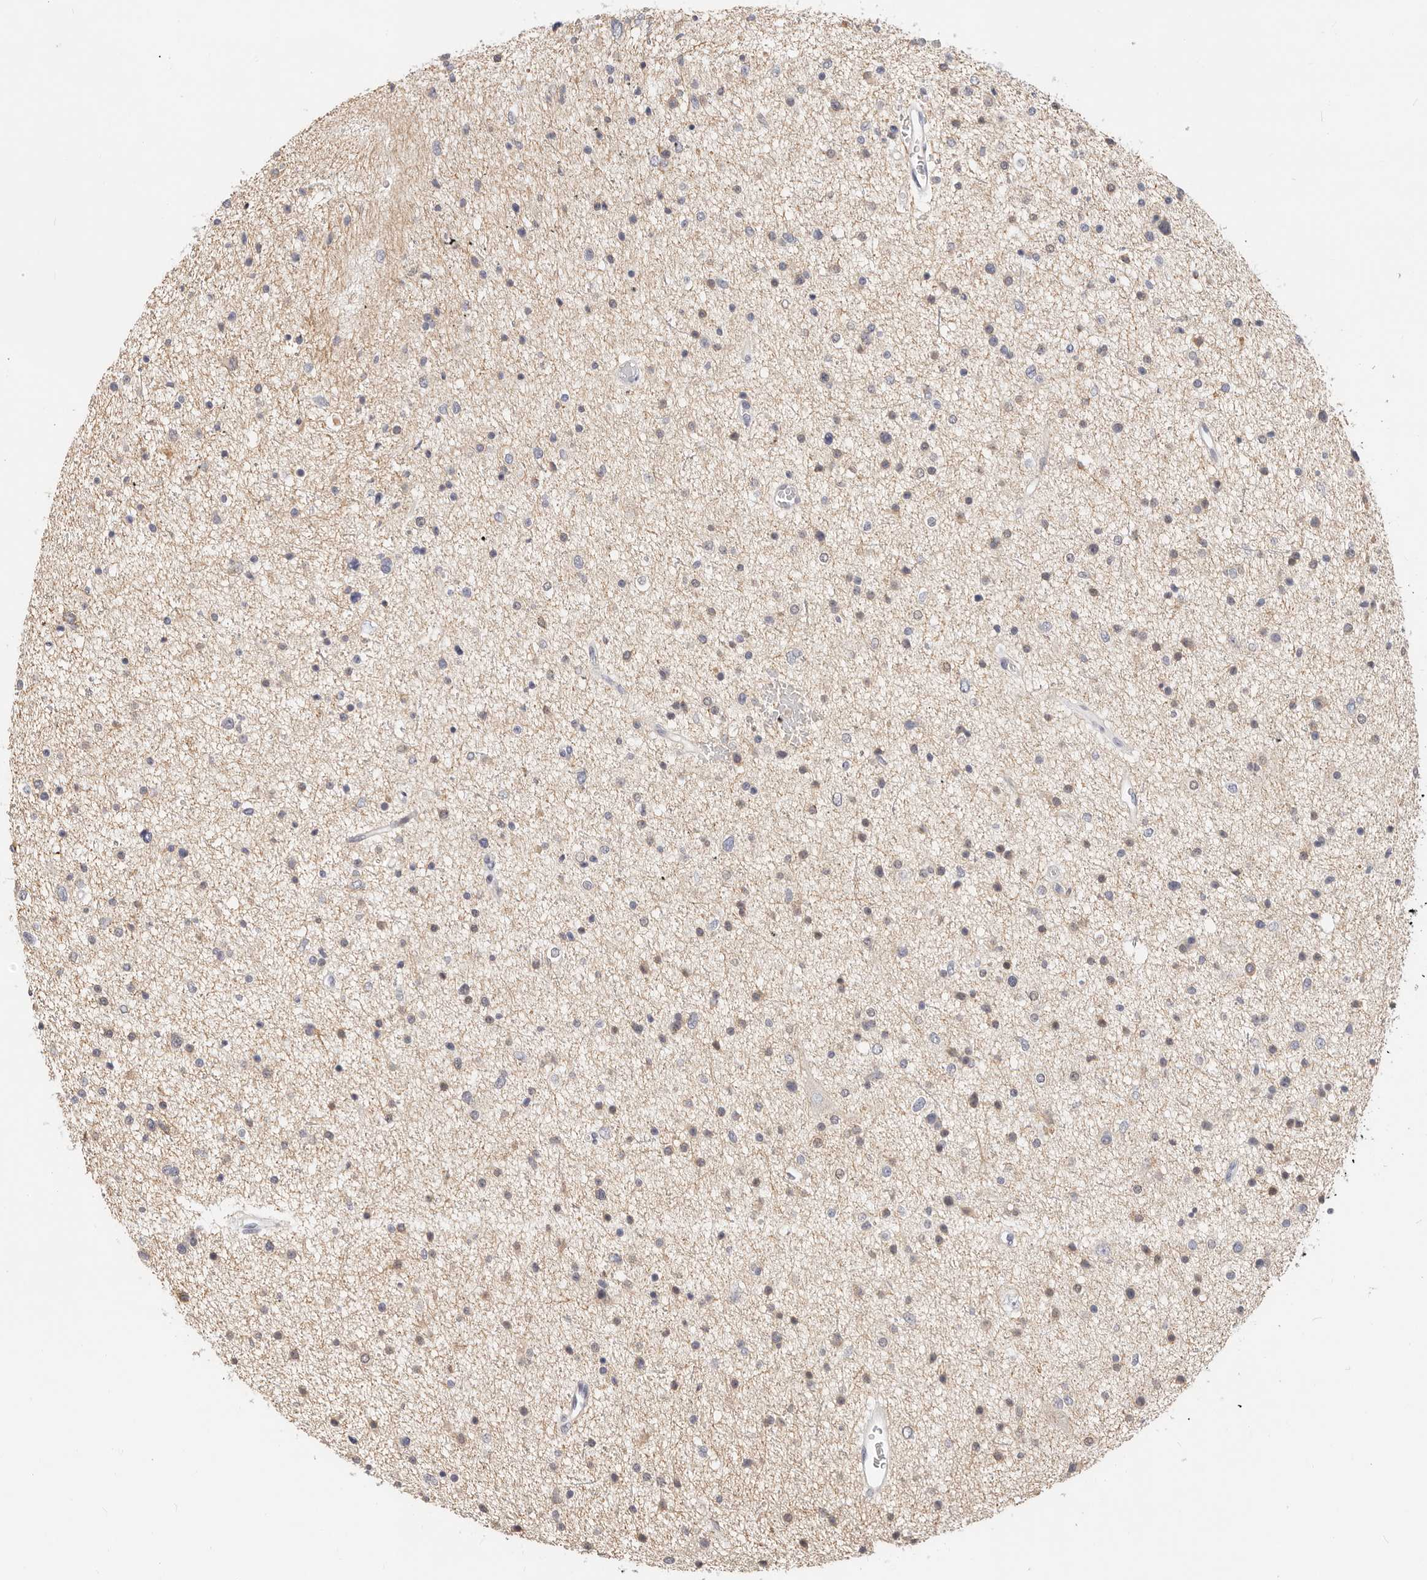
{"staining": {"intensity": "negative", "quantity": "none", "location": "none"}, "tissue": "glioma", "cell_type": "Tumor cells", "image_type": "cancer", "snomed": [{"axis": "morphology", "description": "Glioma, malignant, Low grade"}, {"axis": "topography", "description": "Brain"}], "caption": "Glioma was stained to show a protein in brown. There is no significant staining in tumor cells.", "gene": "TMEM63B", "patient": {"sex": "female", "age": 37}}